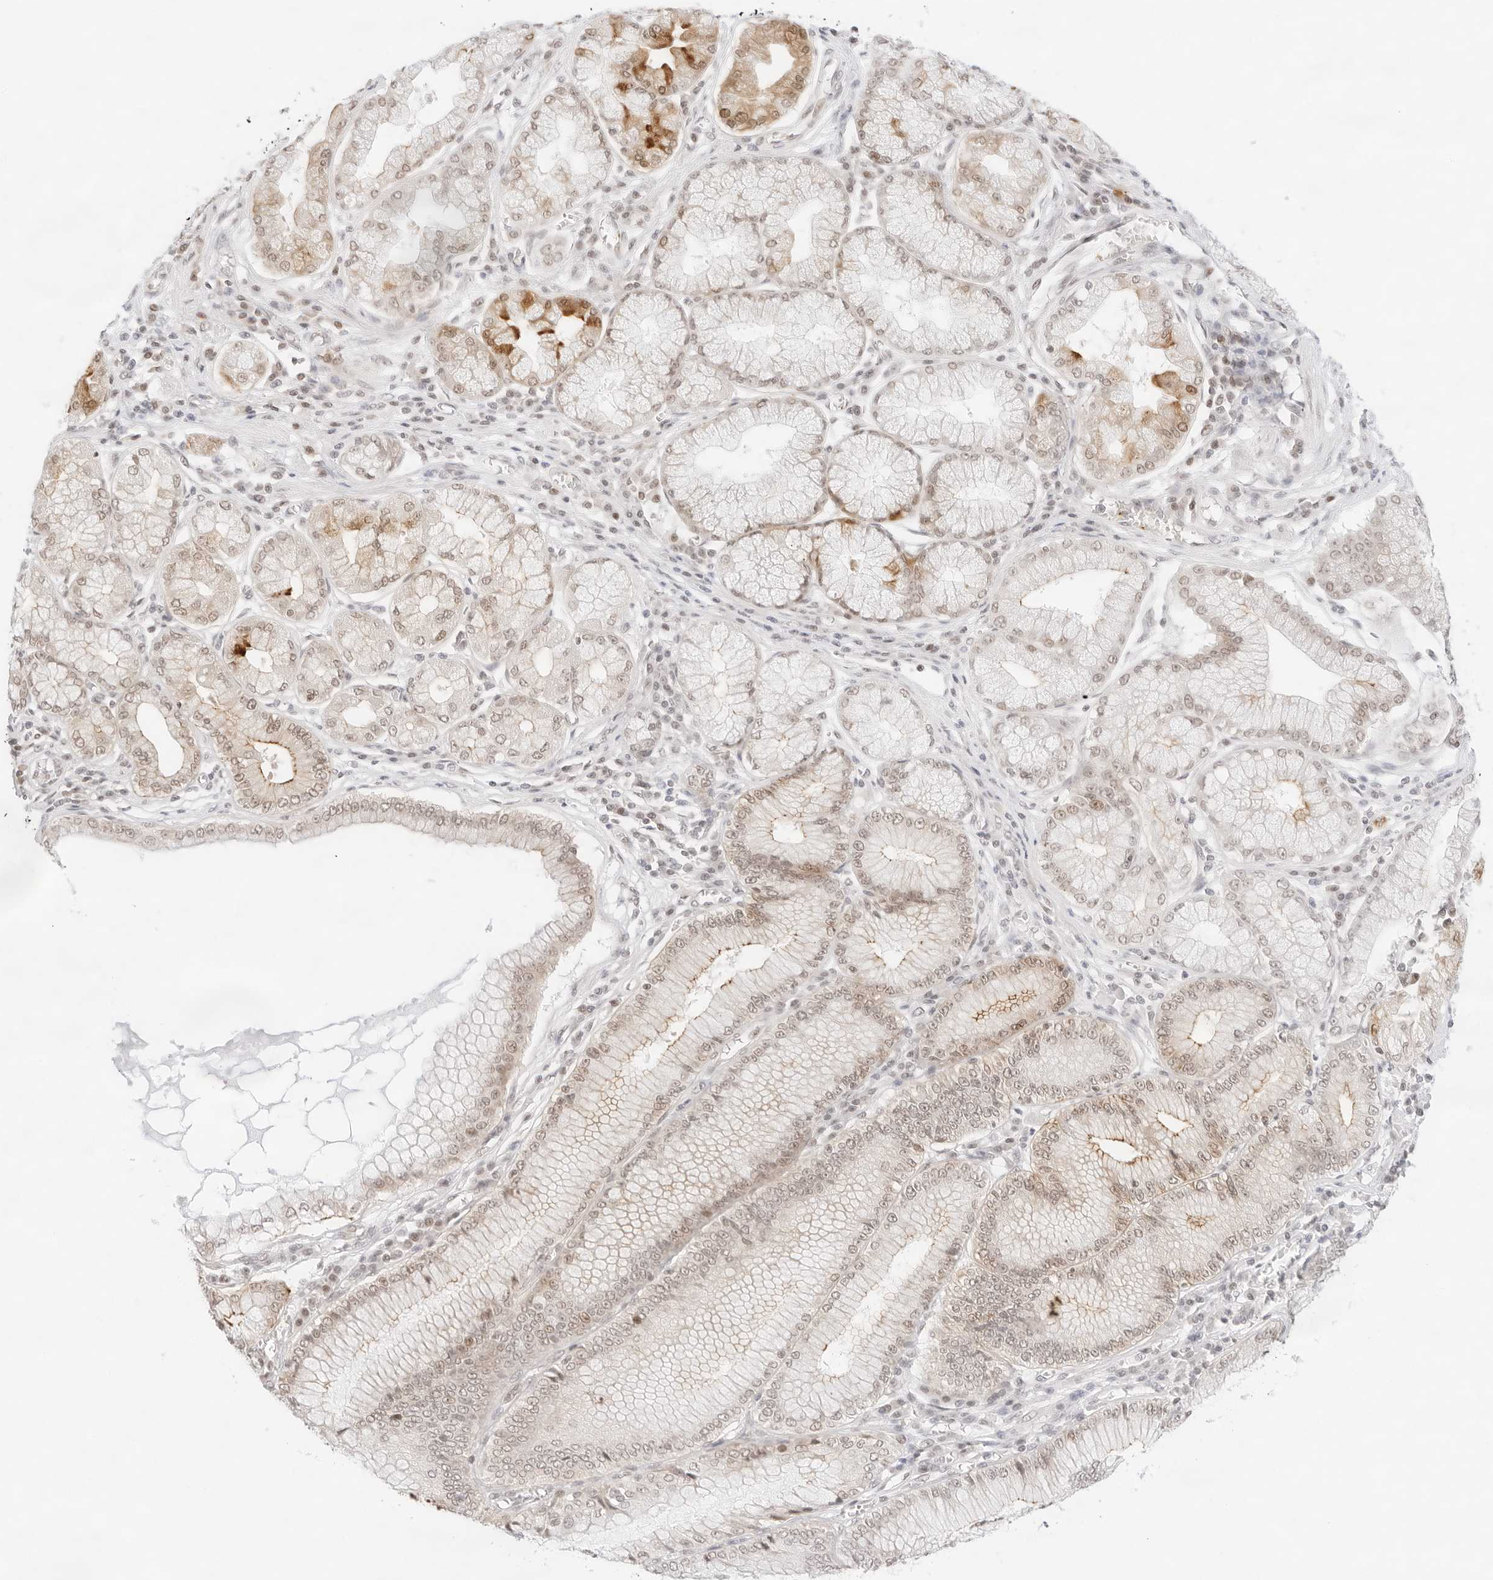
{"staining": {"intensity": "moderate", "quantity": "<25%", "location": "cytoplasmic/membranous,nuclear"}, "tissue": "stomach cancer", "cell_type": "Tumor cells", "image_type": "cancer", "snomed": [{"axis": "morphology", "description": "Adenocarcinoma, NOS"}, {"axis": "topography", "description": "Stomach"}], "caption": "Immunohistochemical staining of adenocarcinoma (stomach) demonstrates low levels of moderate cytoplasmic/membranous and nuclear positivity in about <25% of tumor cells.", "gene": "GNAS", "patient": {"sex": "male", "age": 59}}